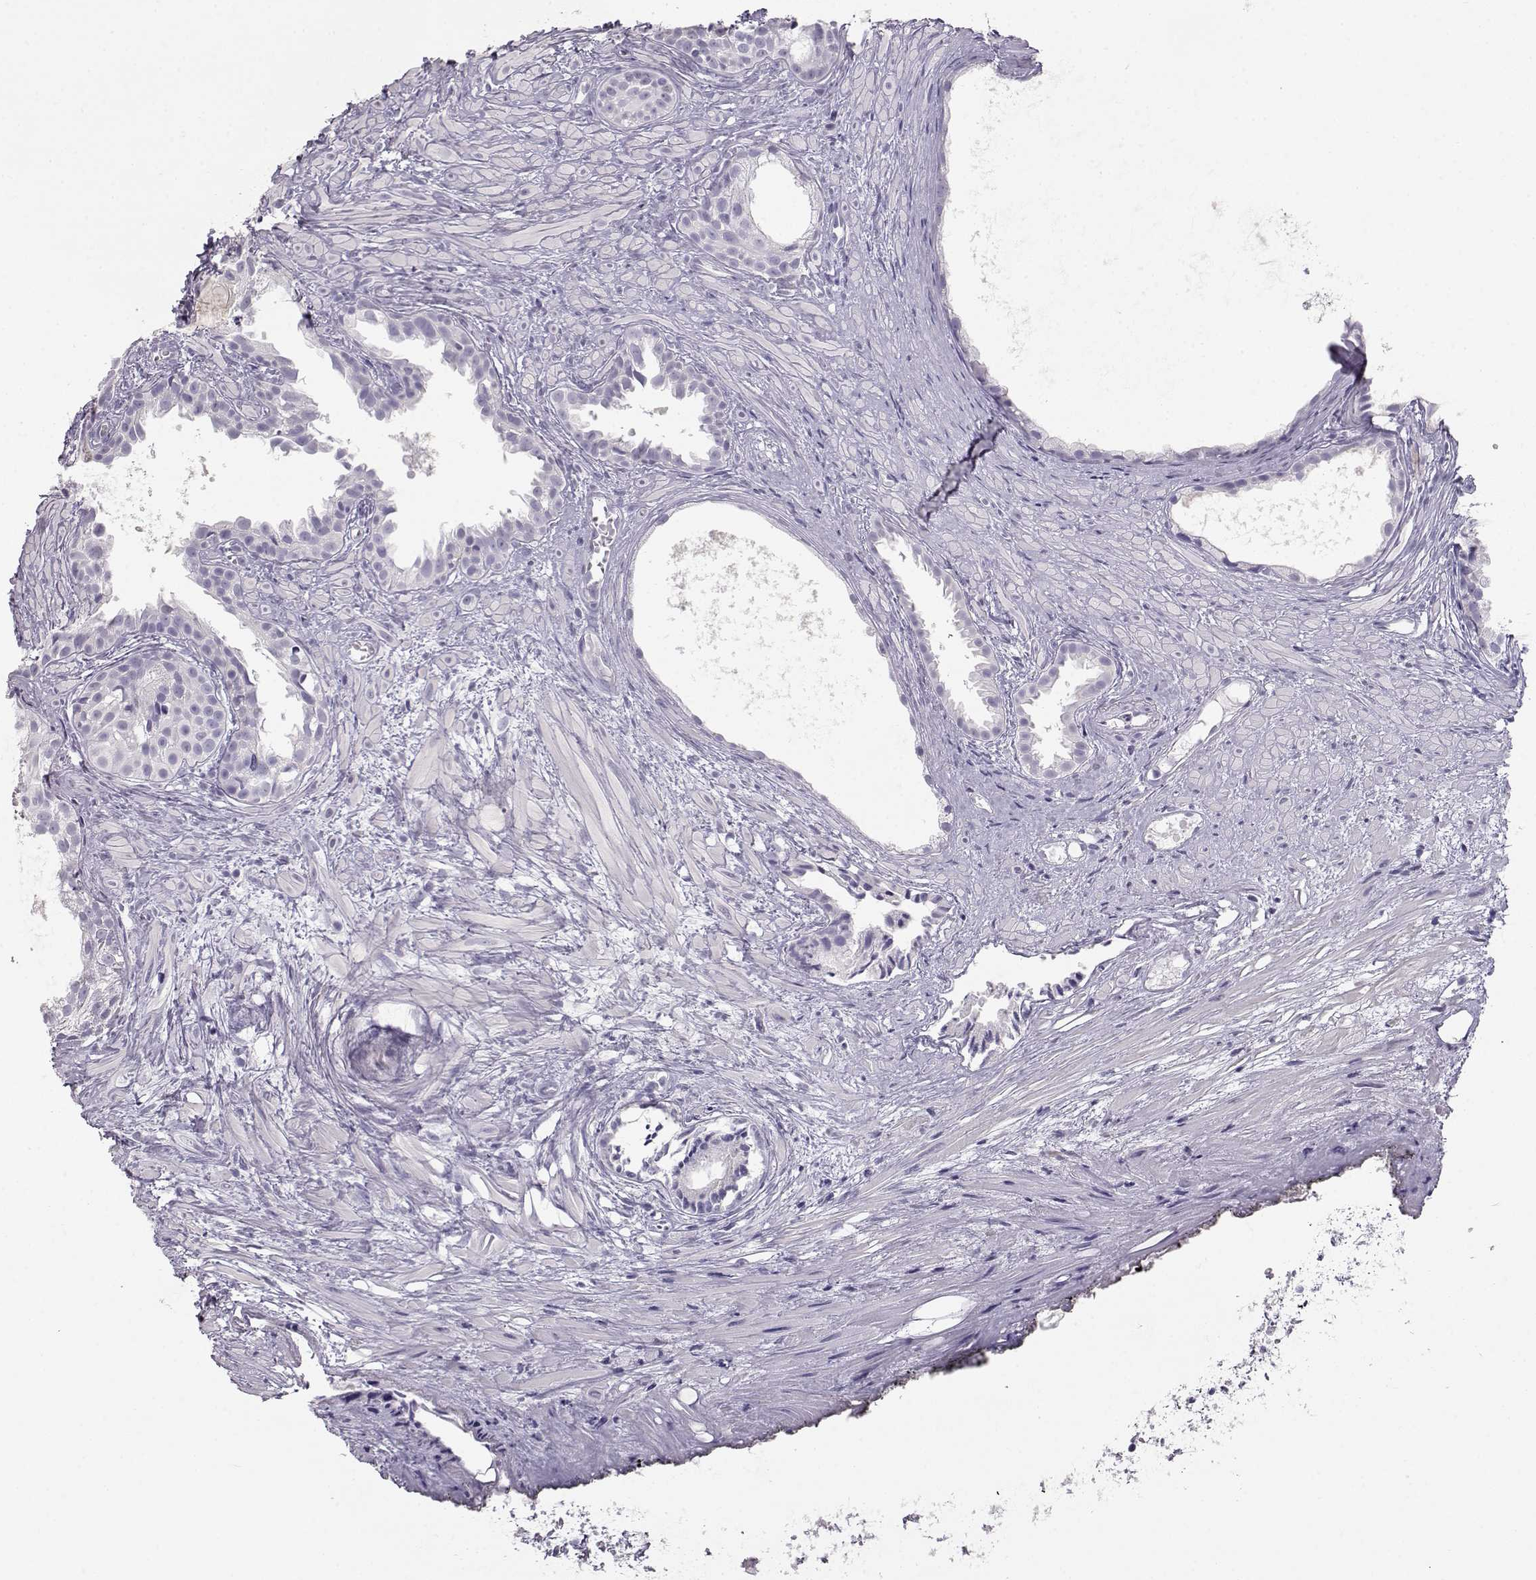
{"staining": {"intensity": "negative", "quantity": "none", "location": "none"}, "tissue": "prostate cancer", "cell_type": "Tumor cells", "image_type": "cancer", "snomed": [{"axis": "morphology", "description": "Adenocarcinoma, High grade"}, {"axis": "topography", "description": "Prostate"}], "caption": "Immunohistochemistry (IHC) of prostate adenocarcinoma (high-grade) shows no staining in tumor cells.", "gene": "OPN5", "patient": {"sex": "male", "age": 79}}